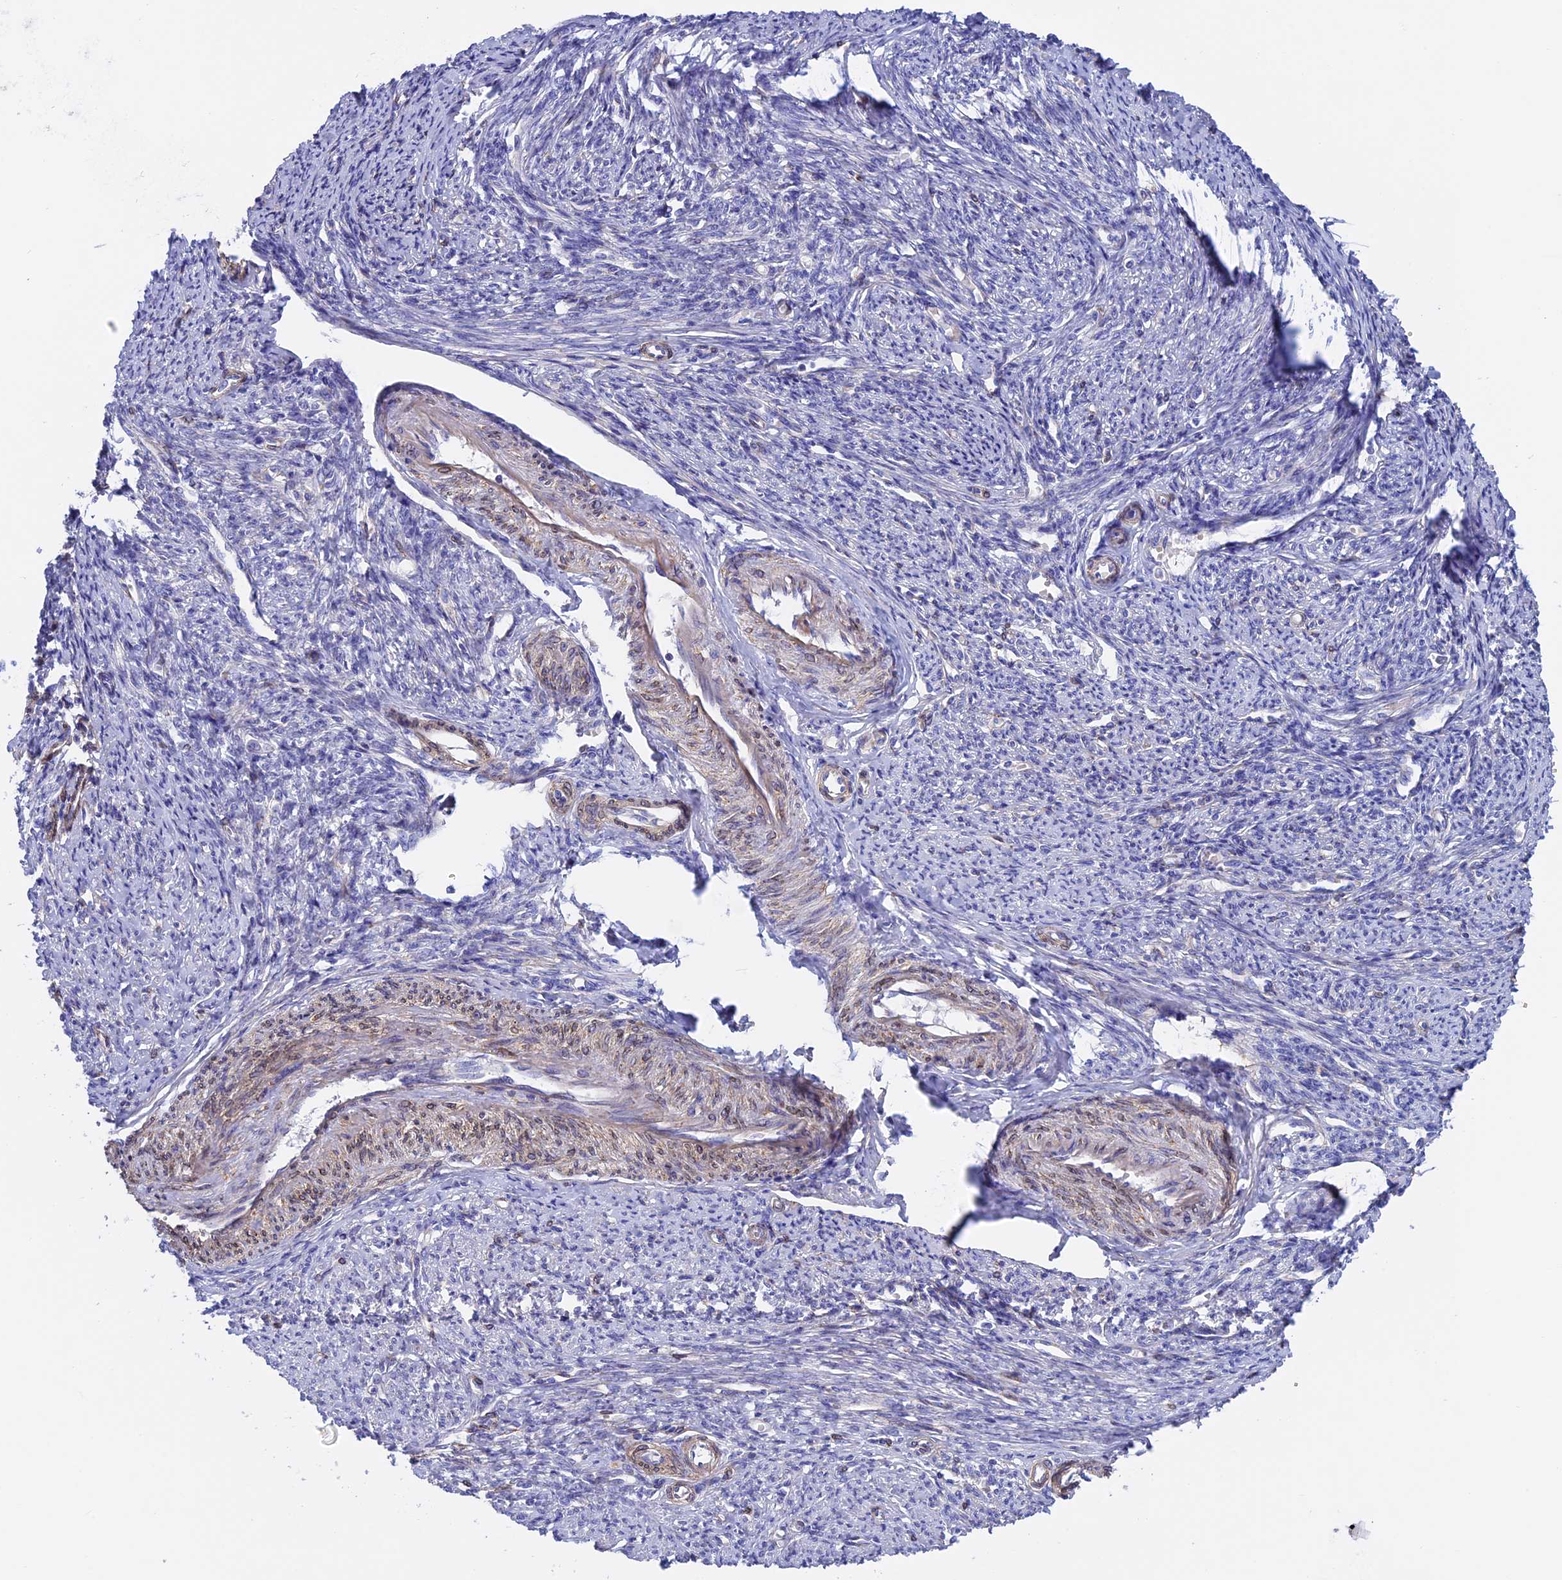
{"staining": {"intensity": "weak", "quantity": "<25%", "location": "cytoplasmic/membranous"}, "tissue": "smooth muscle", "cell_type": "Smooth muscle cells", "image_type": "normal", "snomed": [{"axis": "morphology", "description": "Normal tissue, NOS"}, {"axis": "topography", "description": "Smooth muscle"}, {"axis": "topography", "description": "Uterus"}], "caption": "This is an immunohistochemistry (IHC) image of benign human smooth muscle. There is no expression in smooth muscle cells.", "gene": "ETFDH", "patient": {"sex": "female", "age": 59}}